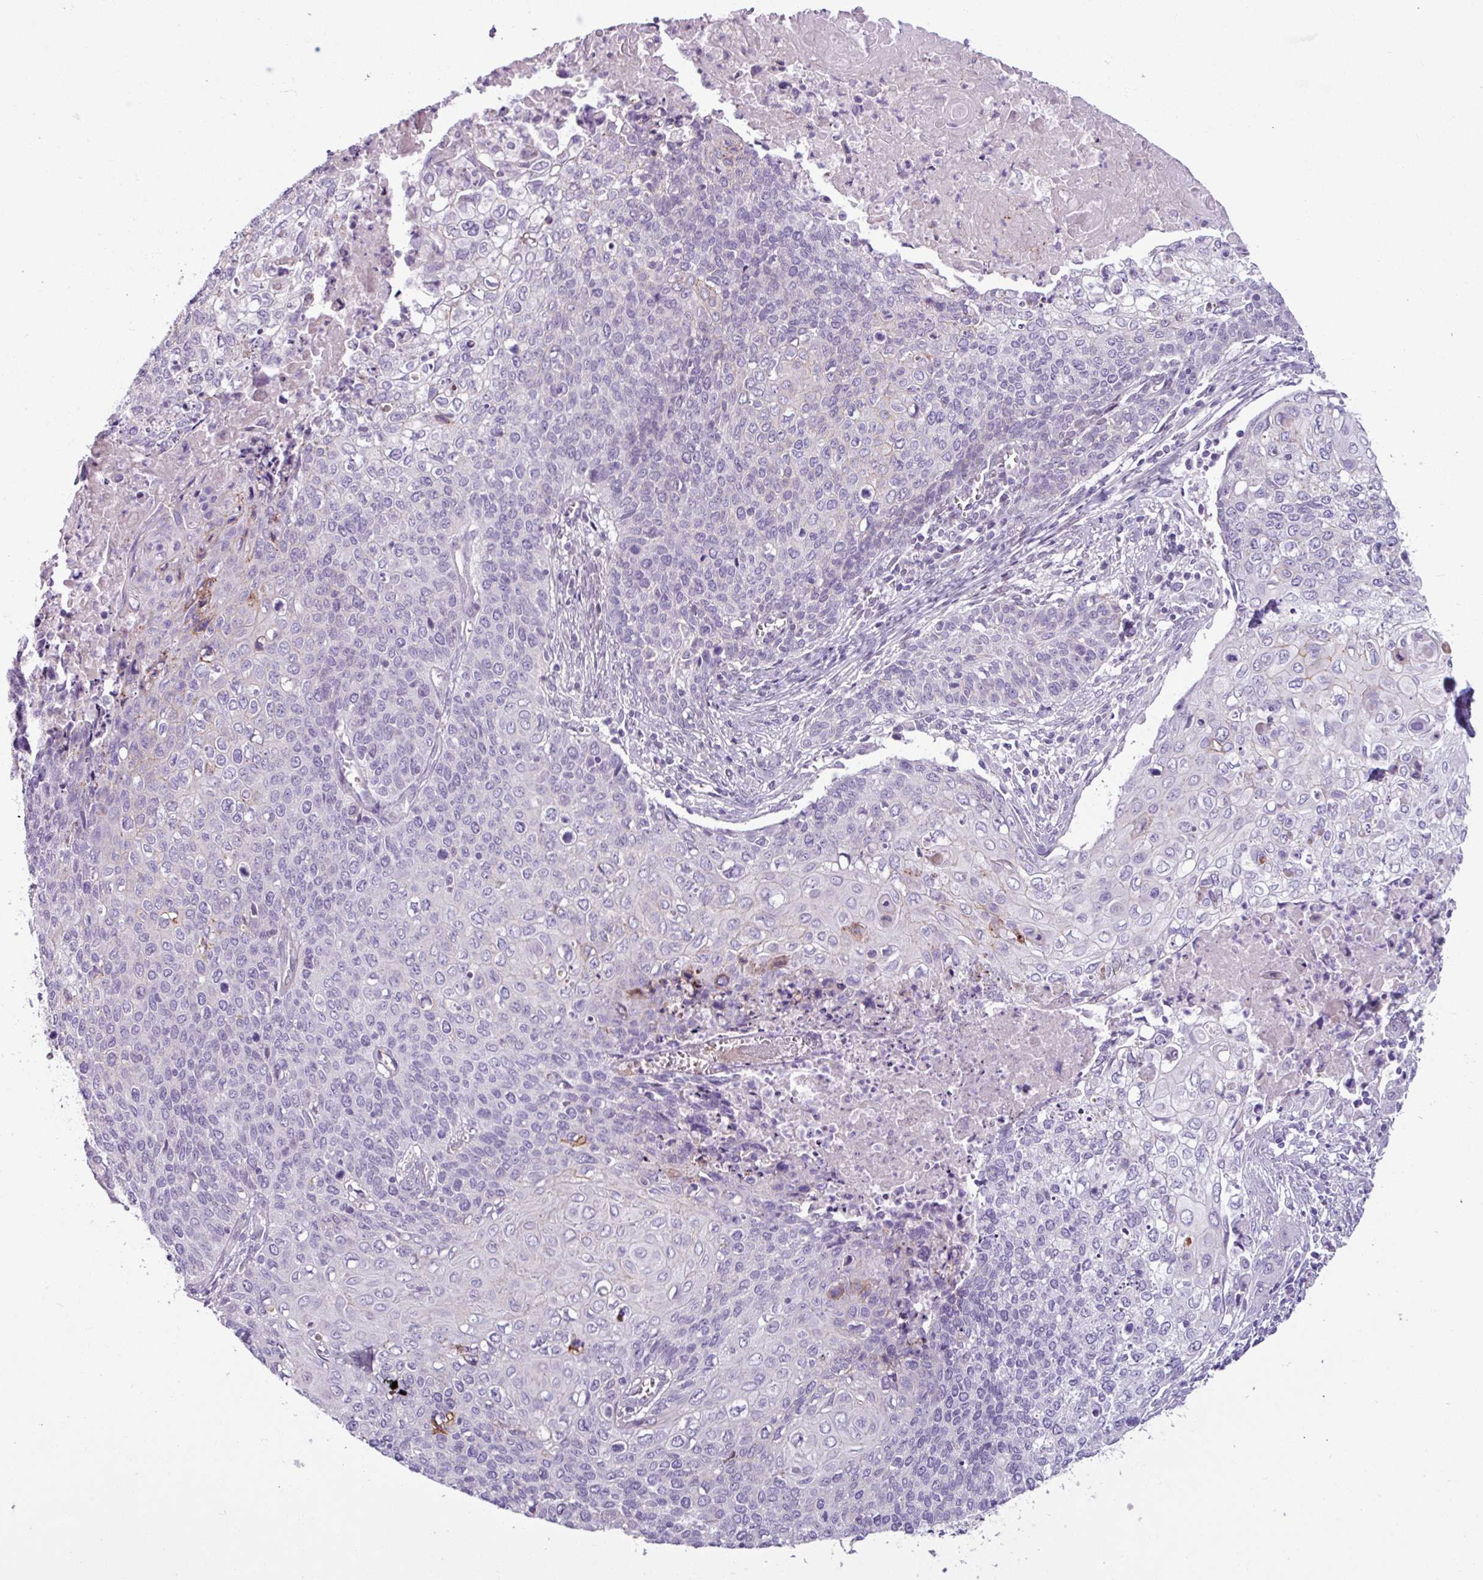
{"staining": {"intensity": "negative", "quantity": "none", "location": "none"}, "tissue": "cervical cancer", "cell_type": "Tumor cells", "image_type": "cancer", "snomed": [{"axis": "morphology", "description": "Squamous cell carcinoma, NOS"}, {"axis": "topography", "description": "Cervix"}], "caption": "A photomicrograph of squamous cell carcinoma (cervical) stained for a protein demonstrates no brown staining in tumor cells.", "gene": "PNMA6A", "patient": {"sex": "female", "age": 39}}